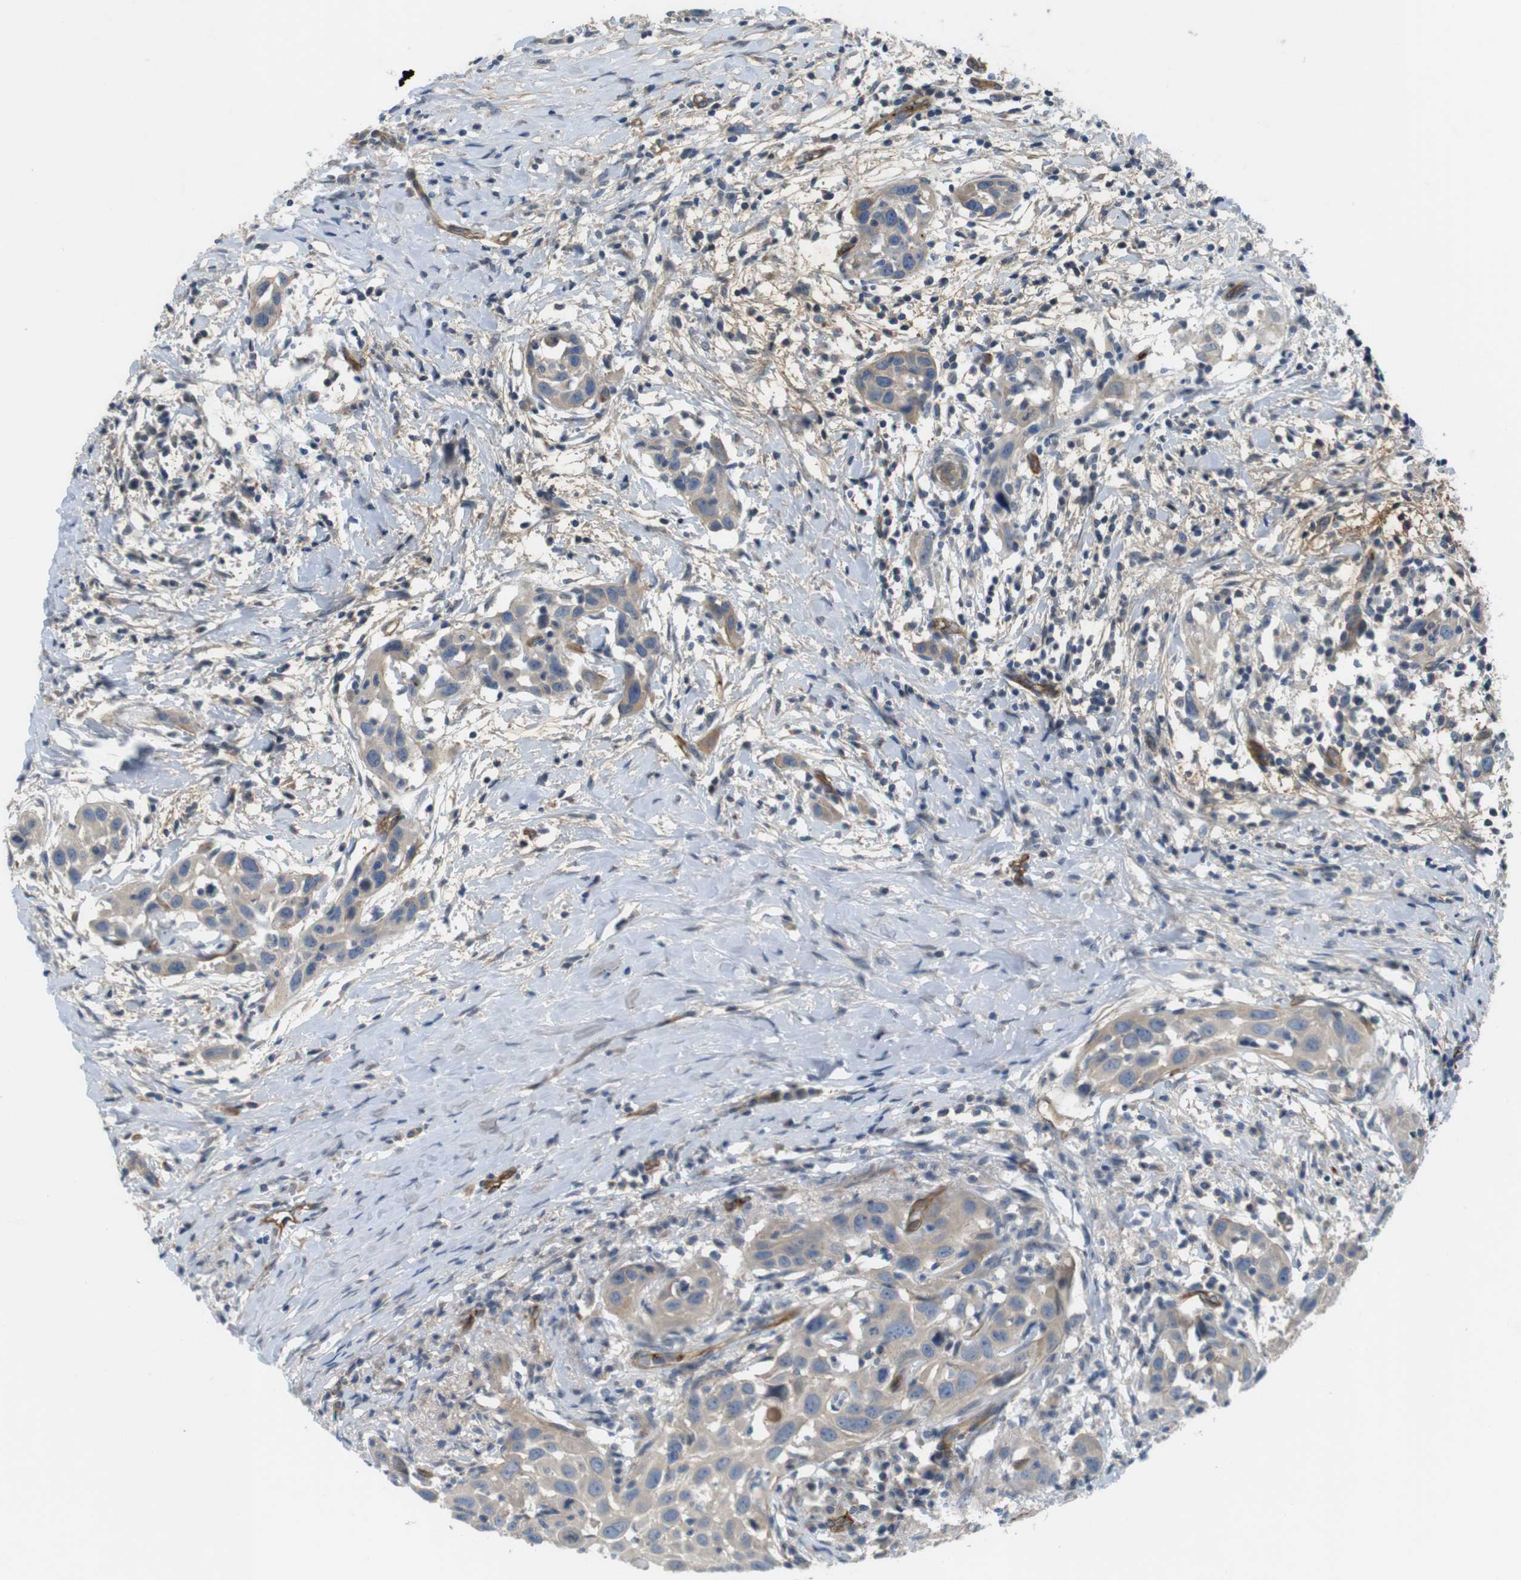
{"staining": {"intensity": "weak", "quantity": ">75%", "location": "cytoplasmic/membranous"}, "tissue": "head and neck cancer", "cell_type": "Tumor cells", "image_type": "cancer", "snomed": [{"axis": "morphology", "description": "Squamous cell carcinoma, NOS"}, {"axis": "topography", "description": "Oral tissue"}, {"axis": "topography", "description": "Head-Neck"}], "caption": "Brown immunohistochemical staining in human head and neck cancer (squamous cell carcinoma) displays weak cytoplasmic/membranous positivity in about >75% of tumor cells. The protein is stained brown, and the nuclei are stained in blue (DAB (3,3'-diaminobenzidine) IHC with brightfield microscopy, high magnification).", "gene": "BVES", "patient": {"sex": "female", "age": 50}}